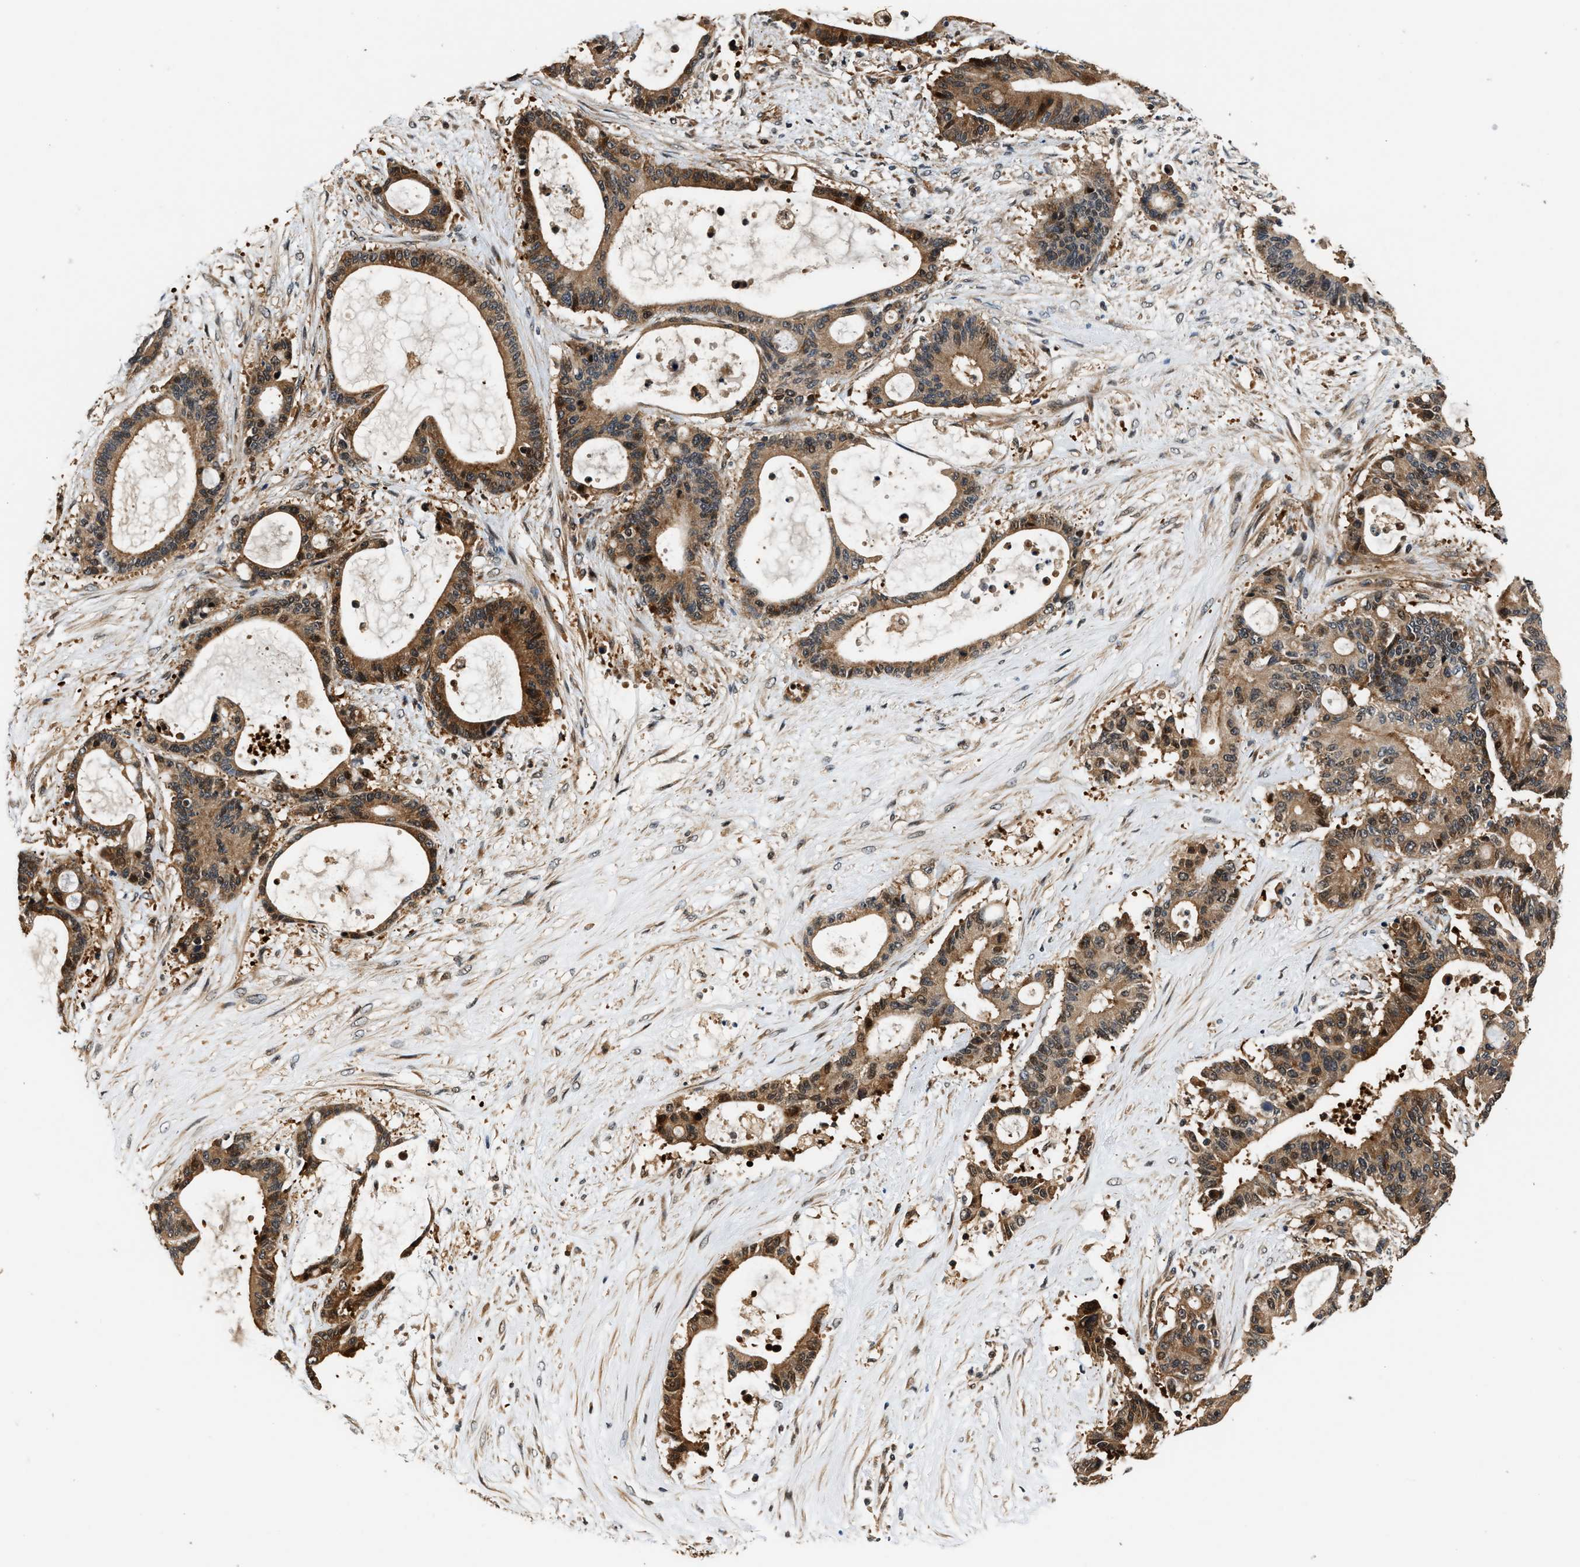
{"staining": {"intensity": "moderate", "quantity": ">75%", "location": "cytoplasmic/membranous"}, "tissue": "liver cancer", "cell_type": "Tumor cells", "image_type": "cancer", "snomed": [{"axis": "morphology", "description": "Cholangiocarcinoma"}, {"axis": "topography", "description": "Liver"}], "caption": "Immunohistochemistry (IHC) staining of cholangiocarcinoma (liver), which exhibits medium levels of moderate cytoplasmic/membranous positivity in approximately >75% of tumor cells indicating moderate cytoplasmic/membranous protein staining. The staining was performed using DAB (3,3'-diaminobenzidine) (brown) for protein detection and nuclei were counterstained in hematoxylin (blue).", "gene": "TUT7", "patient": {"sex": "female", "age": 73}}